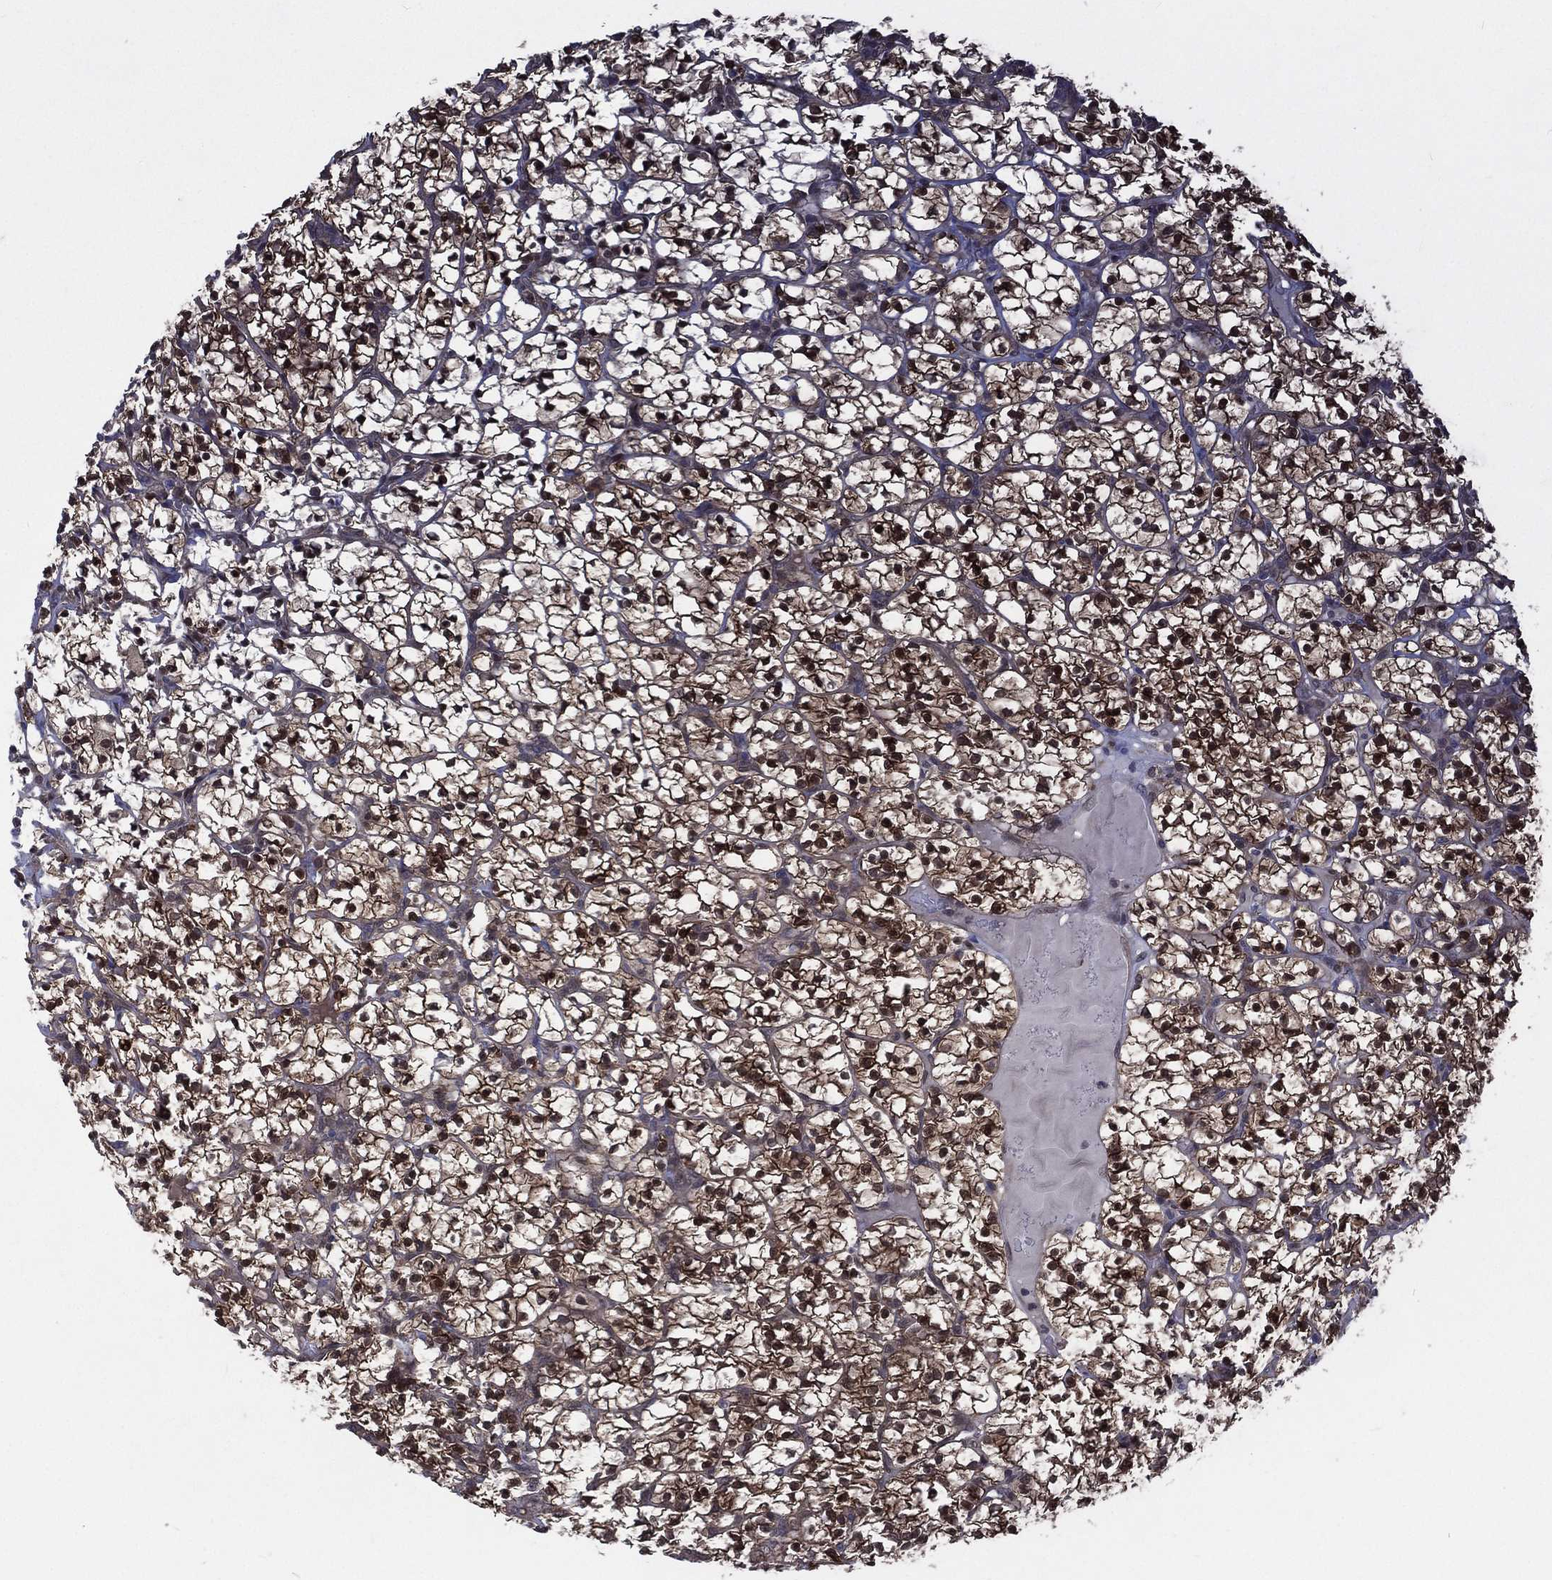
{"staining": {"intensity": "strong", "quantity": ">75%", "location": "cytoplasmic/membranous,nuclear"}, "tissue": "renal cancer", "cell_type": "Tumor cells", "image_type": "cancer", "snomed": [{"axis": "morphology", "description": "Adenocarcinoma, NOS"}, {"axis": "topography", "description": "Kidney"}], "caption": "IHC staining of adenocarcinoma (renal), which demonstrates high levels of strong cytoplasmic/membranous and nuclear positivity in about >75% of tumor cells indicating strong cytoplasmic/membranous and nuclear protein positivity. The staining was performed using DAB (brown) for protein detection and nuclei were counterstained in hematoxylin (blue).", "gene": "MTAP", "patient": {"sex": "female", "age": 89}}